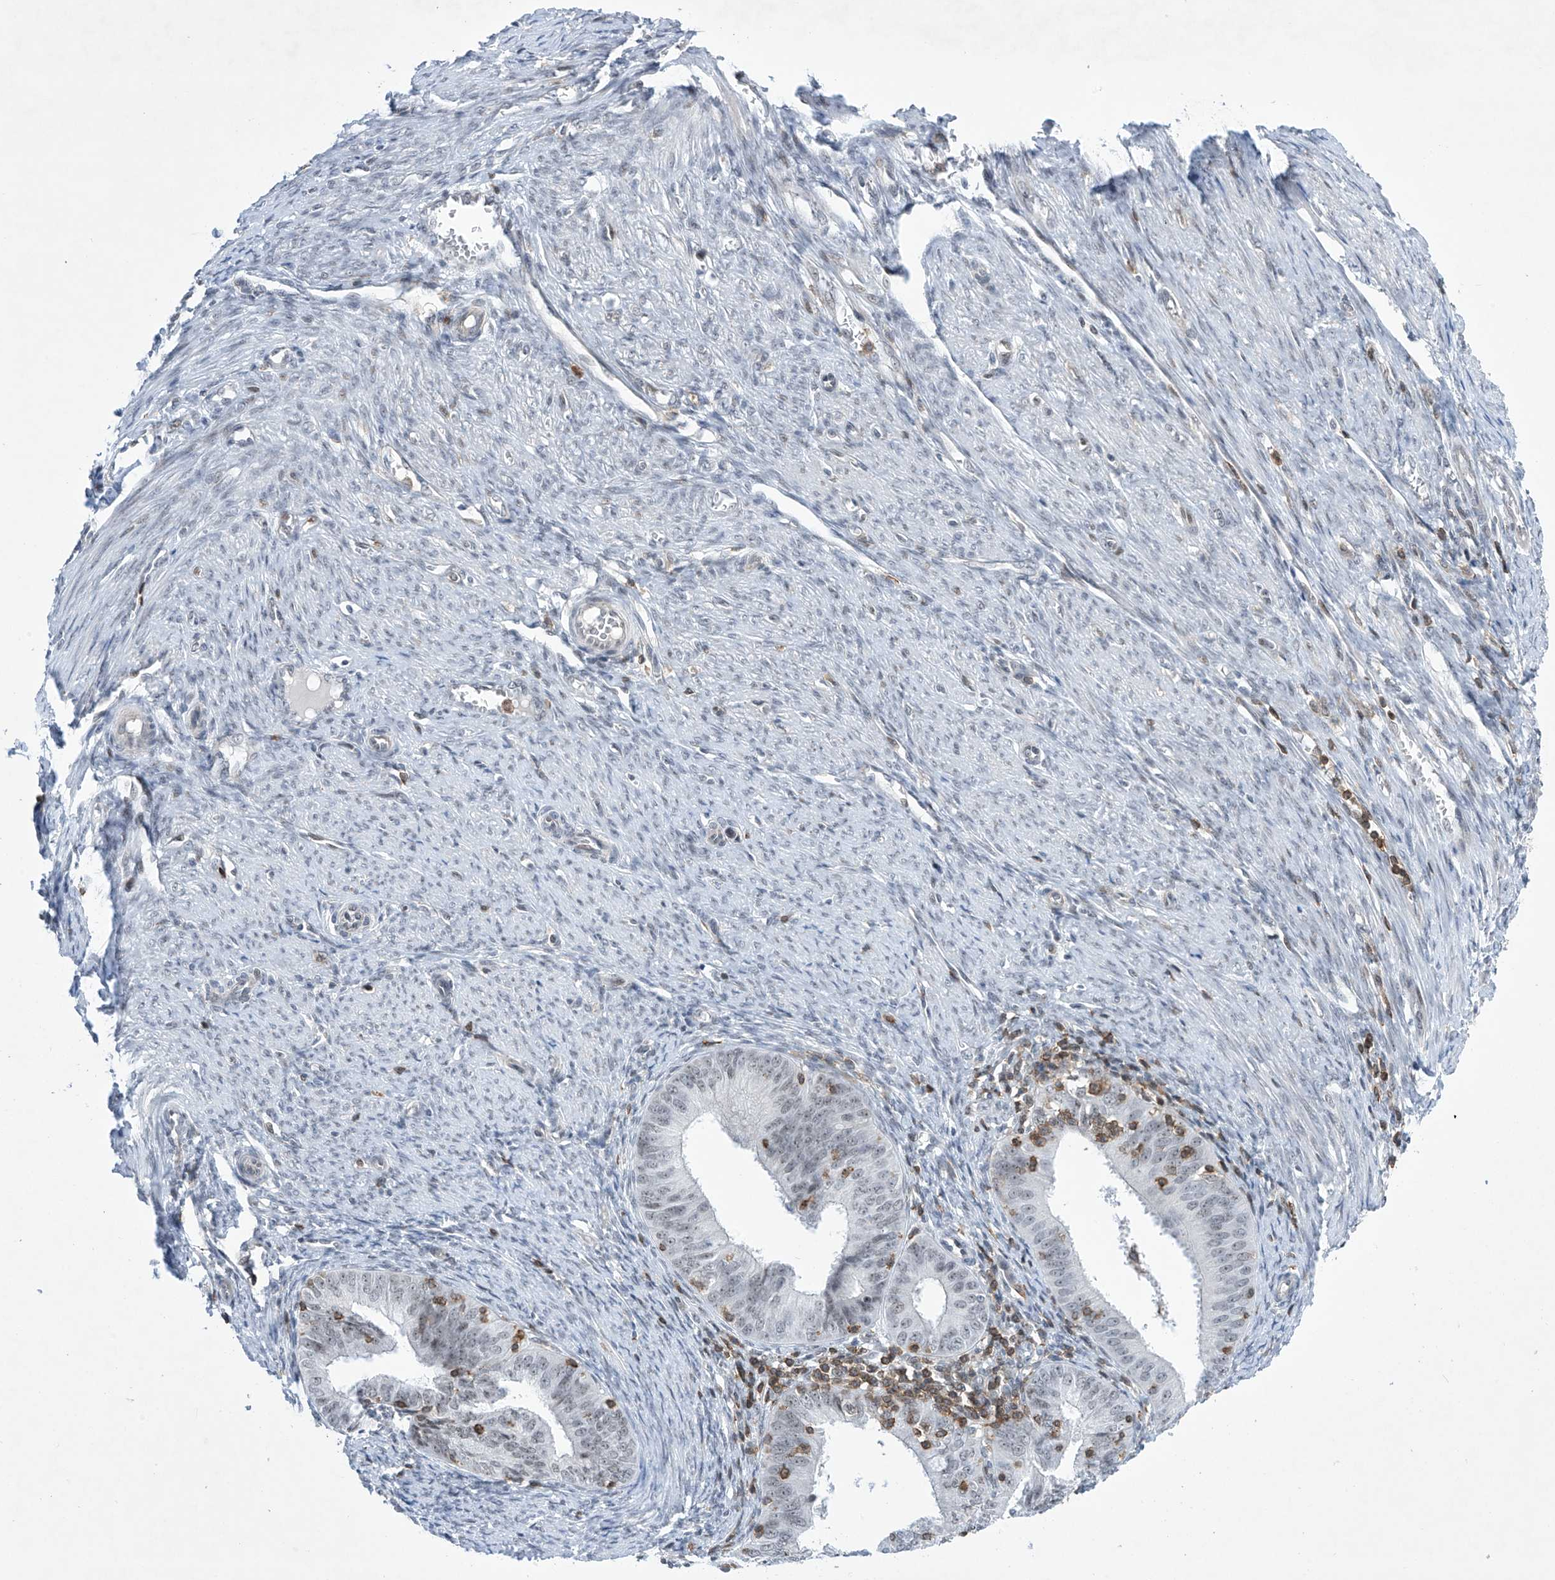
{"staining": {"intensity": "negative", "quantity": "none", "location": "none"}, "tissue": "endometrial cancer", "cell_type": "Tumor cells", "image_type": "cancer", "snomed": [{"axis": "morphology", "description": "Adenocarcinoma, NOS"}, {"axis": "topography", "description": "Endometrium"}], "caption": "A high-resolution micrograph shows immunohistochemistry staining of endometrial cancer (adenocarcinoma), which demonstrates no significant staining in tumor cells. (DAB immunohistochemistry, high magnification).", "gene": "MSL3", "patient": {"sex": "female", "age": 51}}